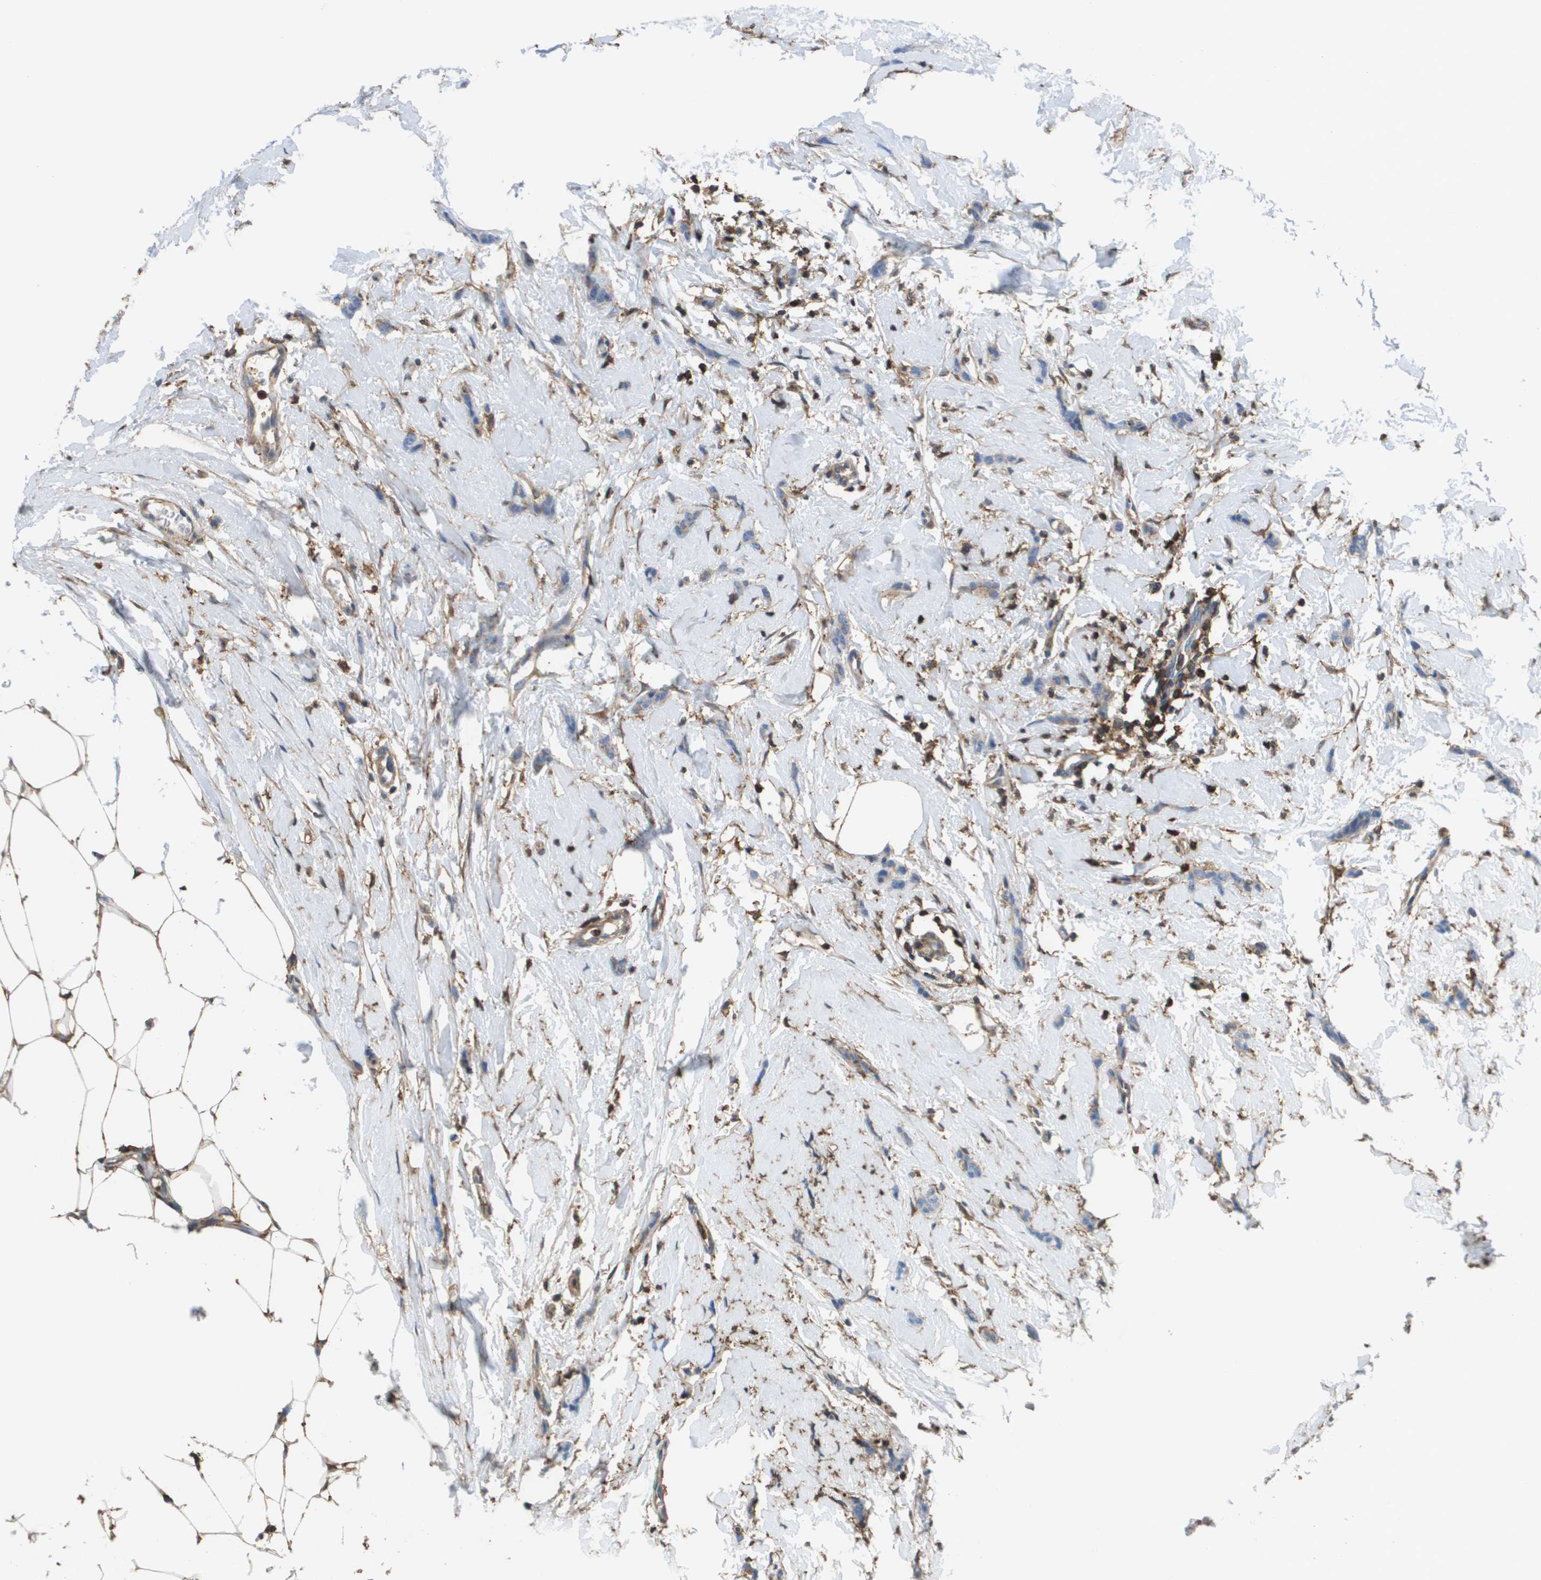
{"staining": {"intensity": "negative", "quantity": "none", "location": "none"}, "tissue": "breast cancer", "cell_type": "Tumor cells", "image_type": "cancer", "snomed": [{"axis": "morphology", "description": "Lobular carcinoma"}, {"axis": "topography", "description": "Skin"}, {"axis": "topography", "description": "Breast"}], "caption": "Immunohistochemical staining of breast cancer displays no significant positivity in tumor cells. (DAB (3,3'-diaminobenzidine) IHC visualized using brightfield microscopy, high magnification).", "gene": "PASK", "patient": {"sex": "female", "age": 46}}